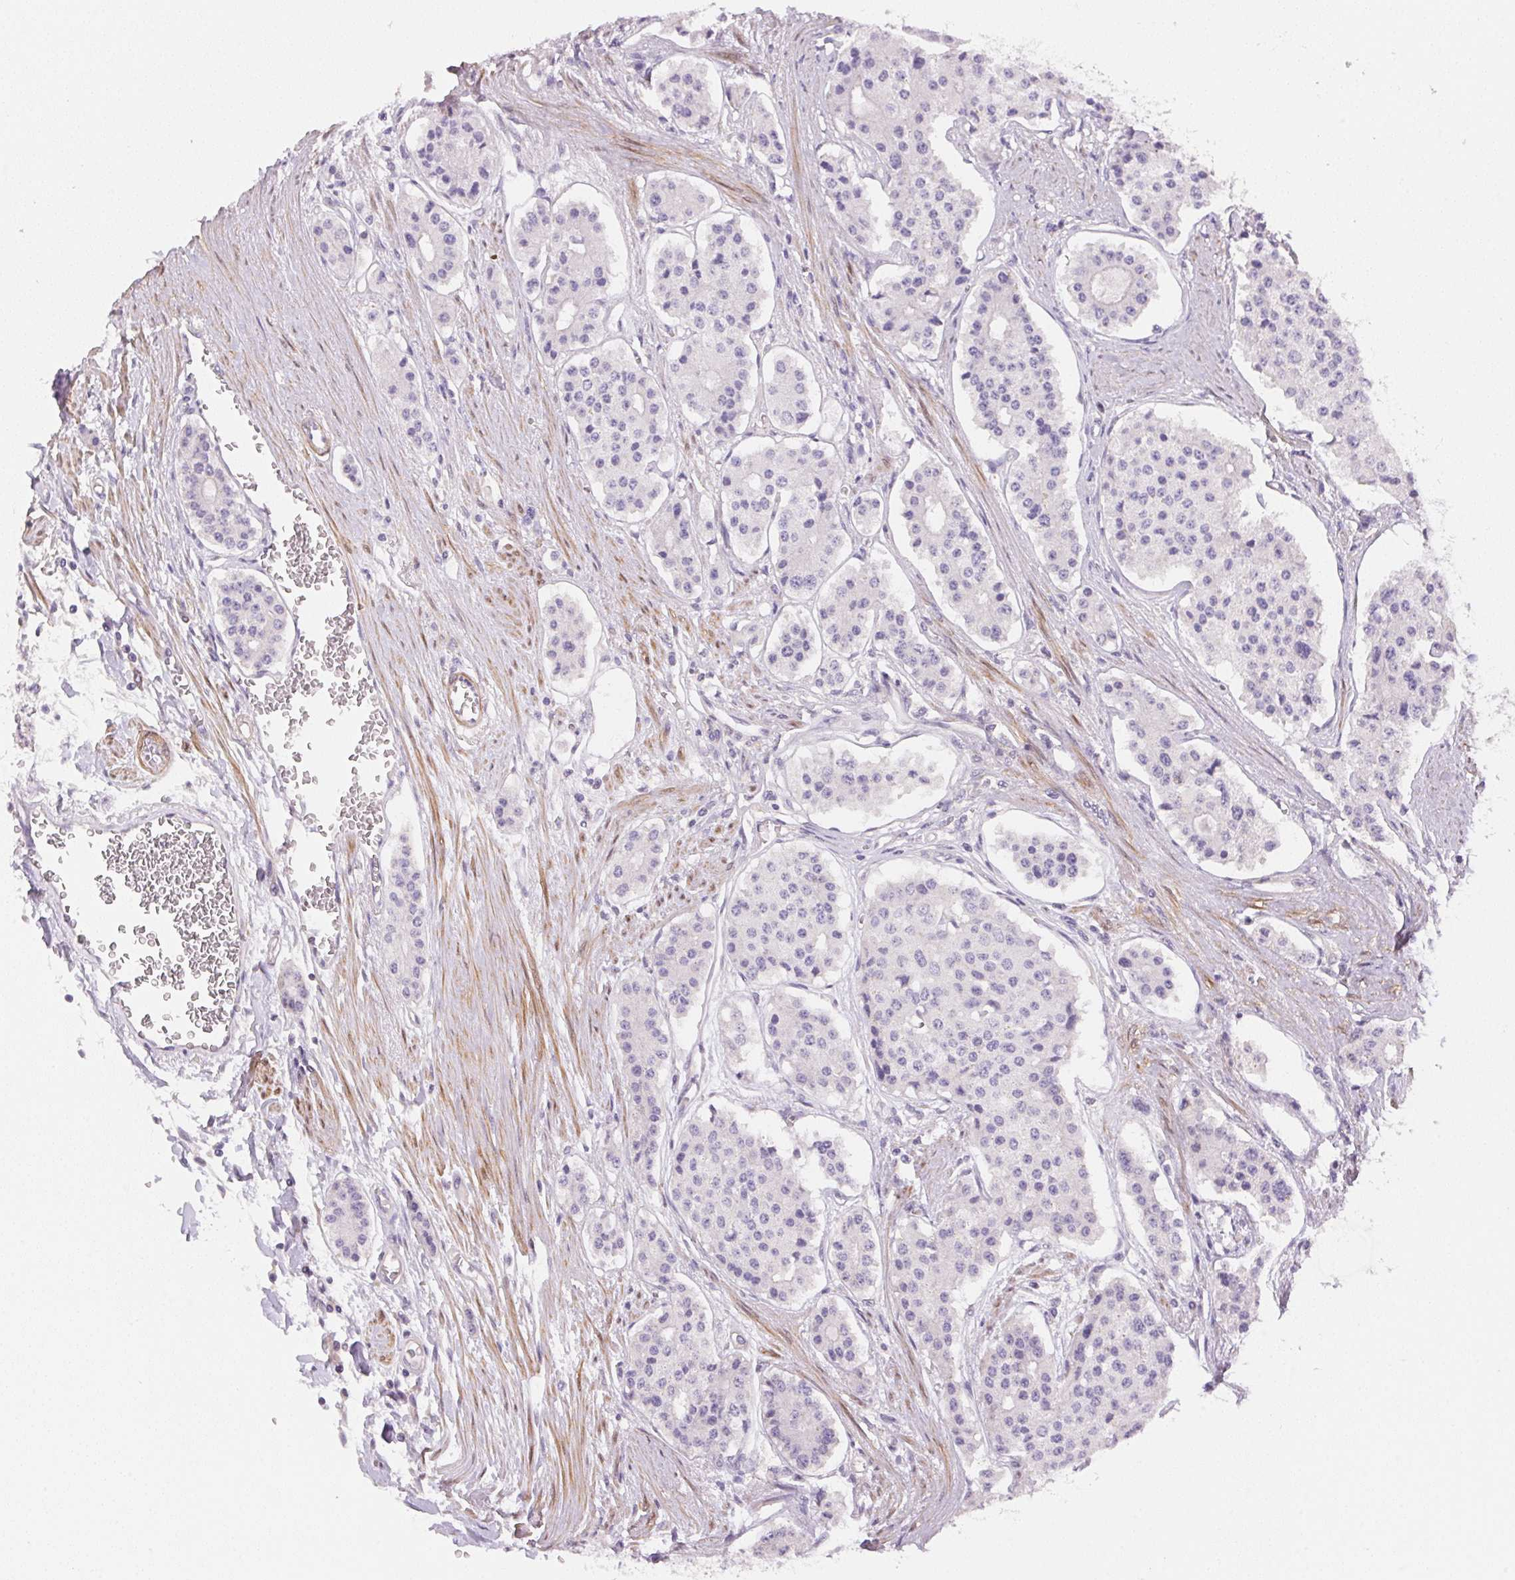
{"staining": {"intensity": "negative", "quantity": "none", "location": "none"}, "tissue": "carcinoid", "cell_type": "Tumor cells", "image_type": "cancer", "snomed": [{"axis": "morphology", "description": "Carcinoid, malignant, NOS"}, {"axis": "topography", "description": "Small intestine"}], "caption": "Histopathology image shows no protein expression in tumor cells of carcinoid (malignant) tissue.", "gene": "SMTN", "patient": {"sex": "female", "age": 65}}